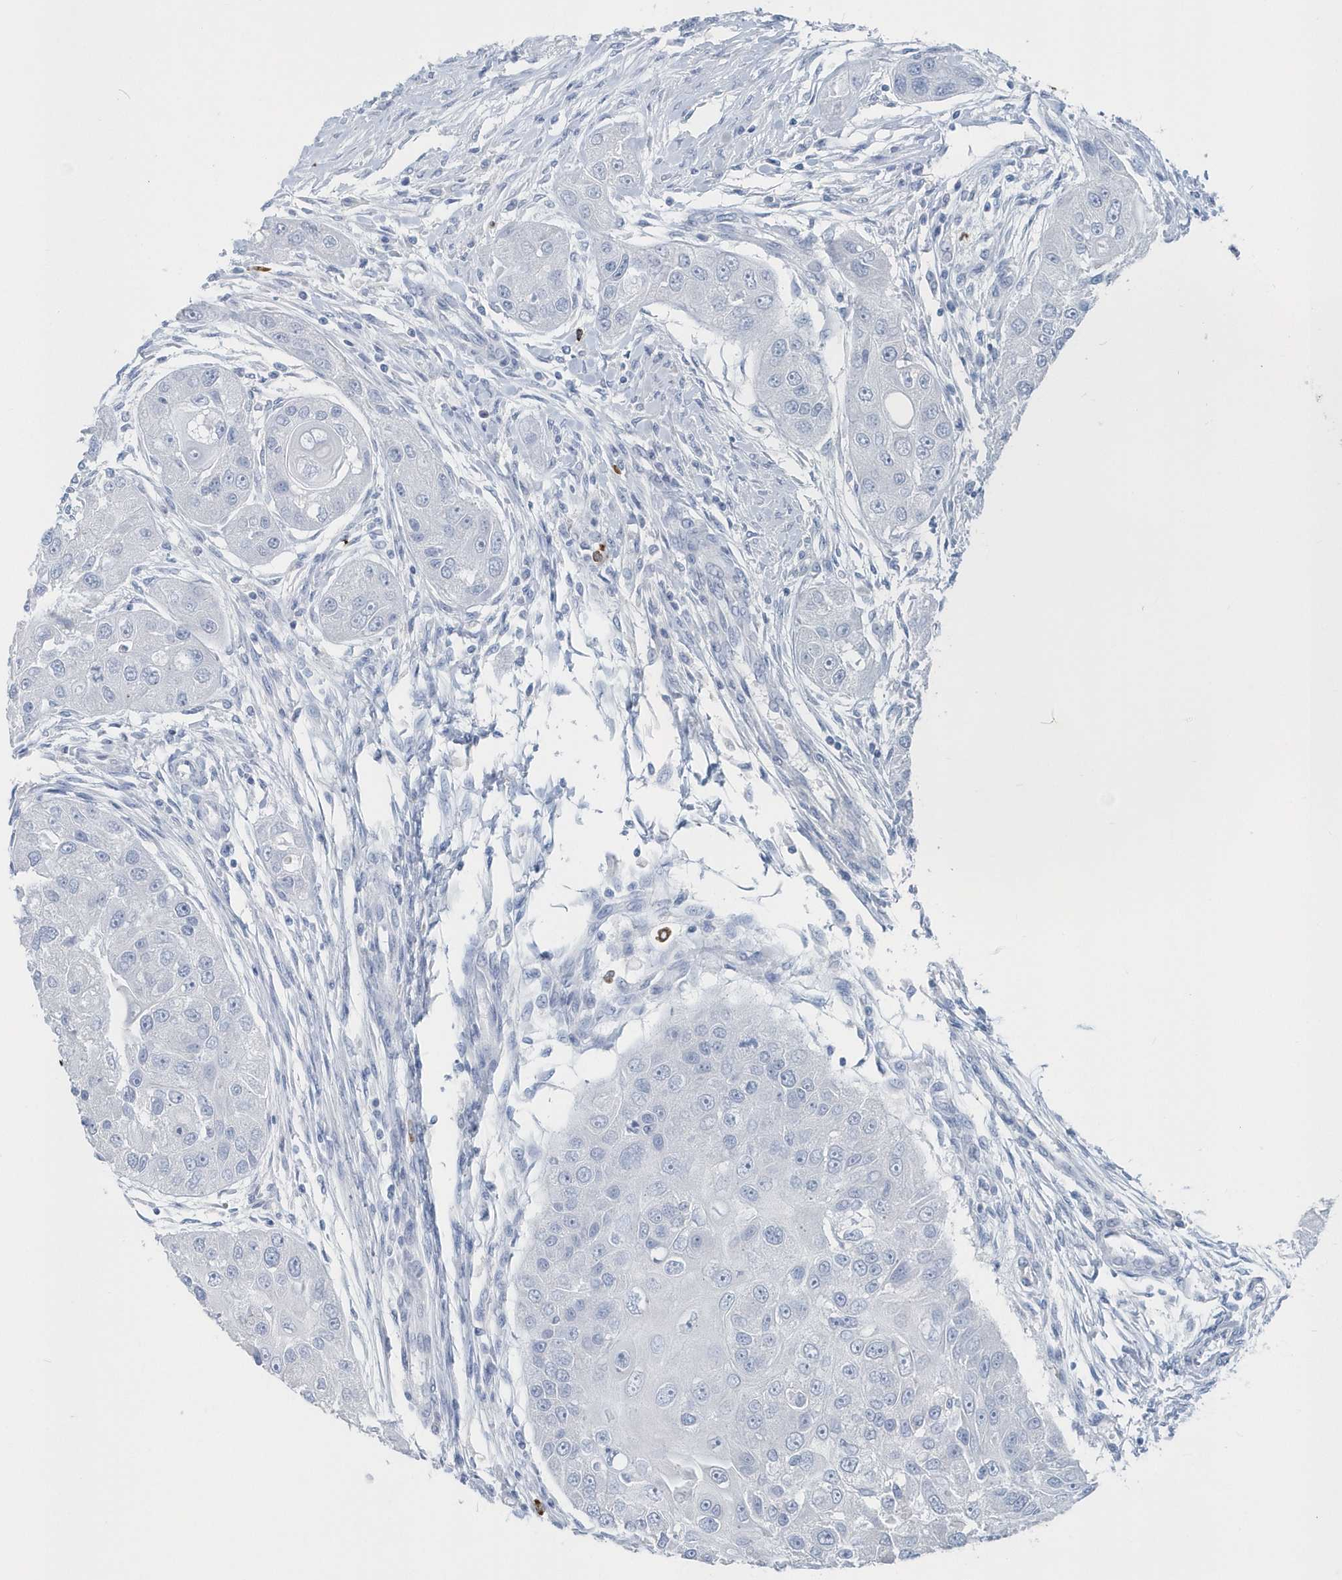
{"staining": {"intensity": "negative", "quantity": "none", "location": "none"}, "tissue": "head and neck cancer", "cell_type": "Tumor cells", "image_type": "cancer", "snomed": [{"axis": "morphology", "description": "Normal tissue, NOS"}, {"axis": "morphology", "description": "Squamous cell carcinoma, NOS"}, {"axis": "topography", "description": "Skeletal muscle"}, {"axis": "topography", "description": "Head-Neck"}], "caption": "Head and neck squamous cell carcinoma was stained to show a protein in brown. There is no significant positivity in tumor cells.", "gene": "JCHAIN", "patient": {"sex": "male", "age": 51}}